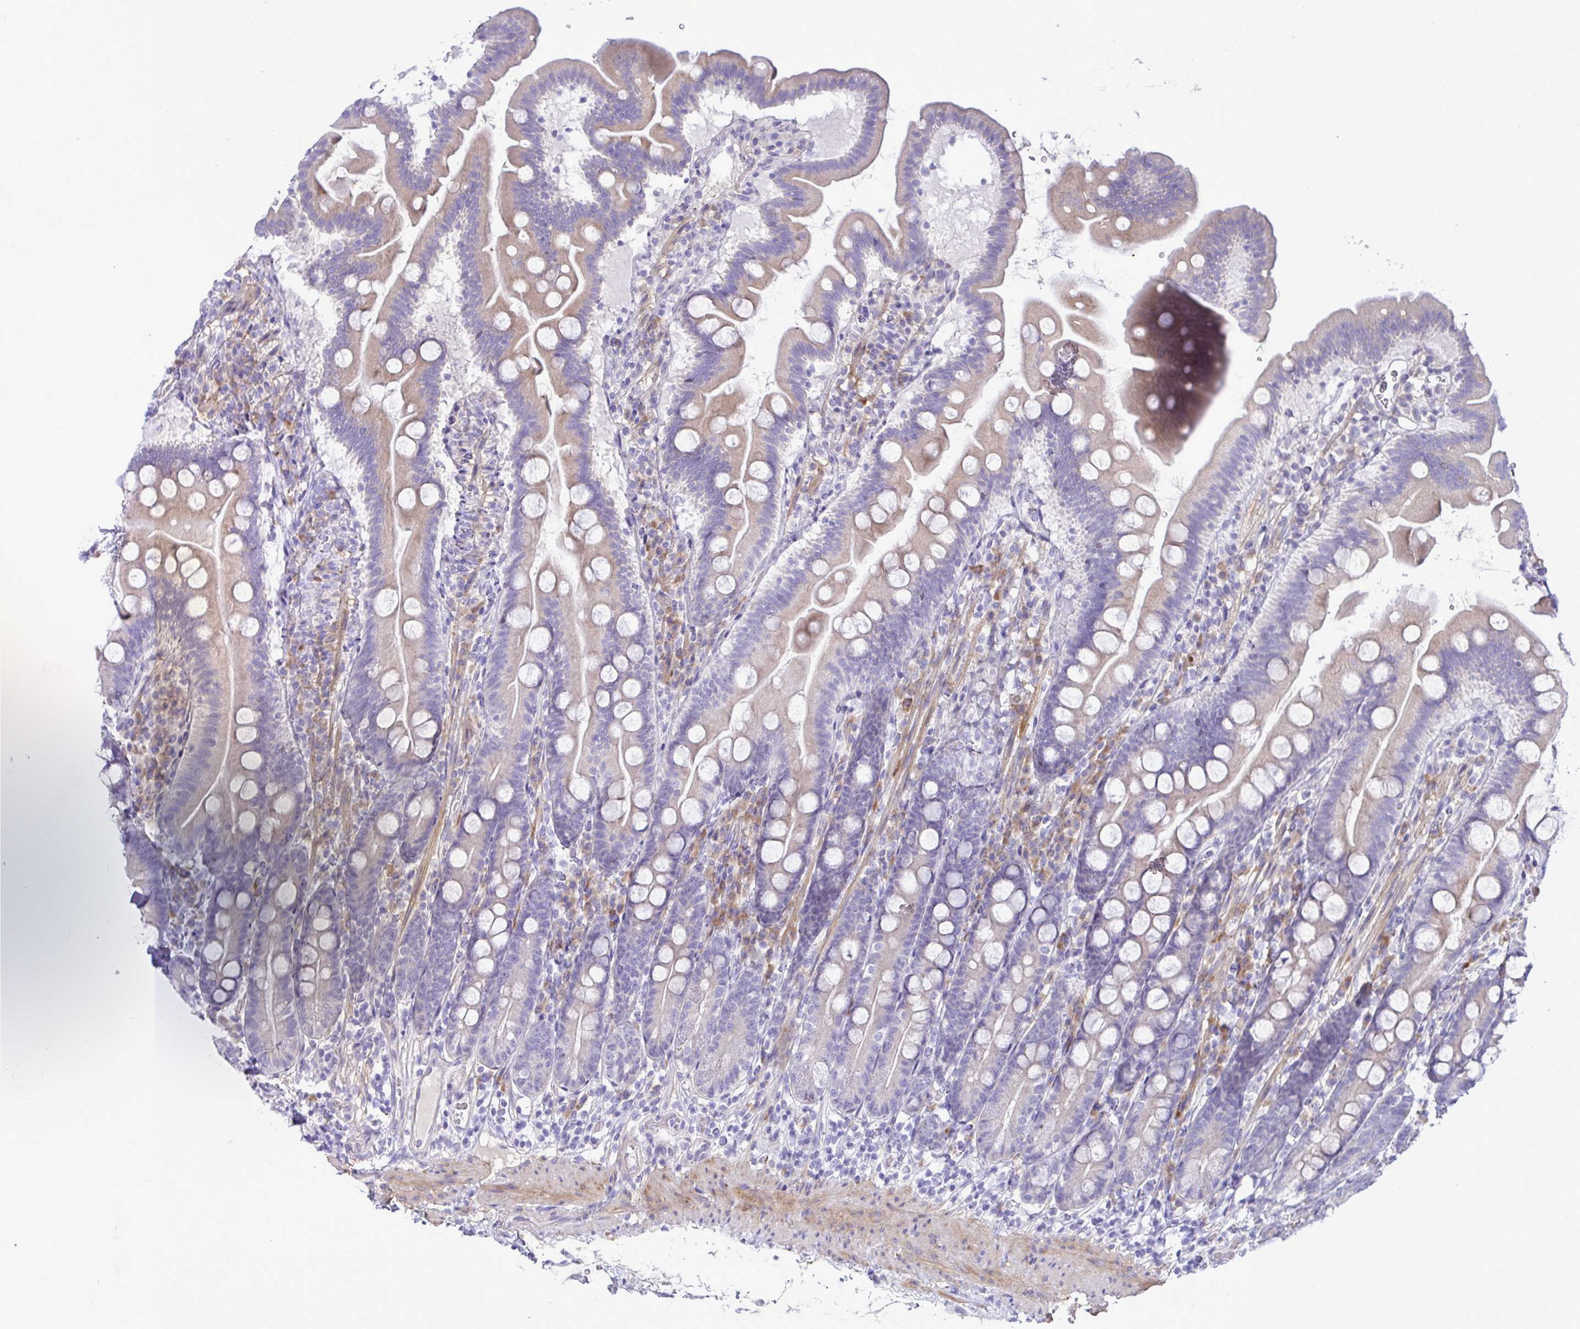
{"staining": {"intensity": "weak", "quantity": "25%-75%", "location": "cytoplasmic/membranous"}, "tissue": "duodenum", "cell_type": "Glandular cells", "image_type": "normal", "snomed": [{"axis": "morphology", "description": "Normal tissue, NOS"}, {"axis": "topography", "description": "Duodenum"}], "caption": "This is a micrograph of immunohistochemistry (IHC) staining of unremarkable duodenum, which shows weak expression in the cytoplasmic/membranous of glandular cells.", "gene": "FAM86B1", "patient": {"sex": "female", "age": 67}}